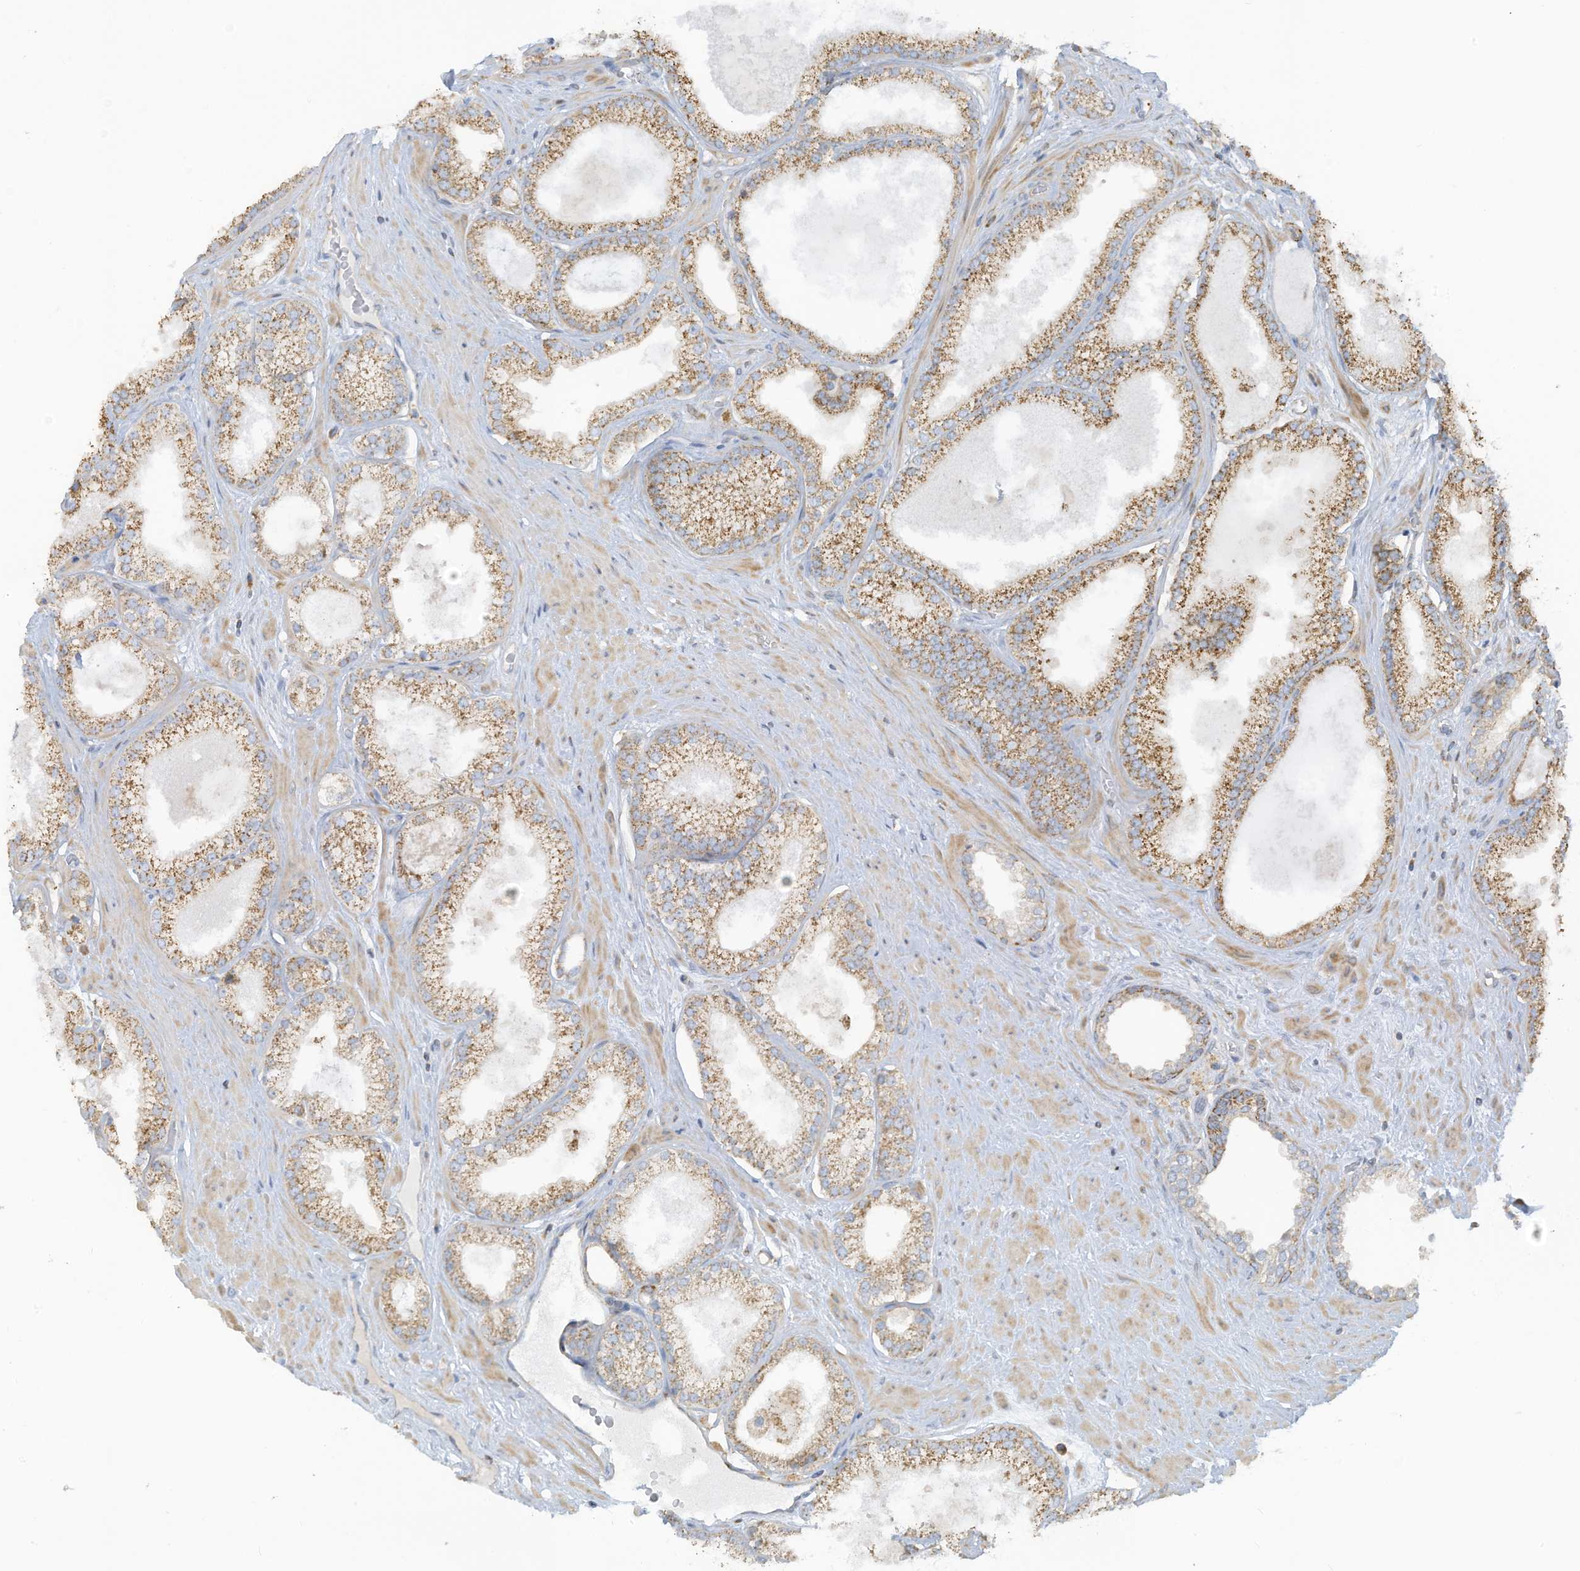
{"staining": {"intensity": "moderate", "quantity": ">75%", "location": "cytoplasmic/membranous"}, "tissue": "prostate cancer", "cell_type": "Tumor cells", "image_type": "cancer", "snomed": [{"axis": "morphology", "description": "Adenocarcinoma, Low grade"}, {"axis": "topography", "description": "Prostate"}], "caption": "Protein staining of prostate cancer tissue demonstrates moderate cytoplasmic/membranous expression in approximately >75% of tumor cells.", "gene": "GTPBP2", "patient": {"sex": "male", "age": 62}}